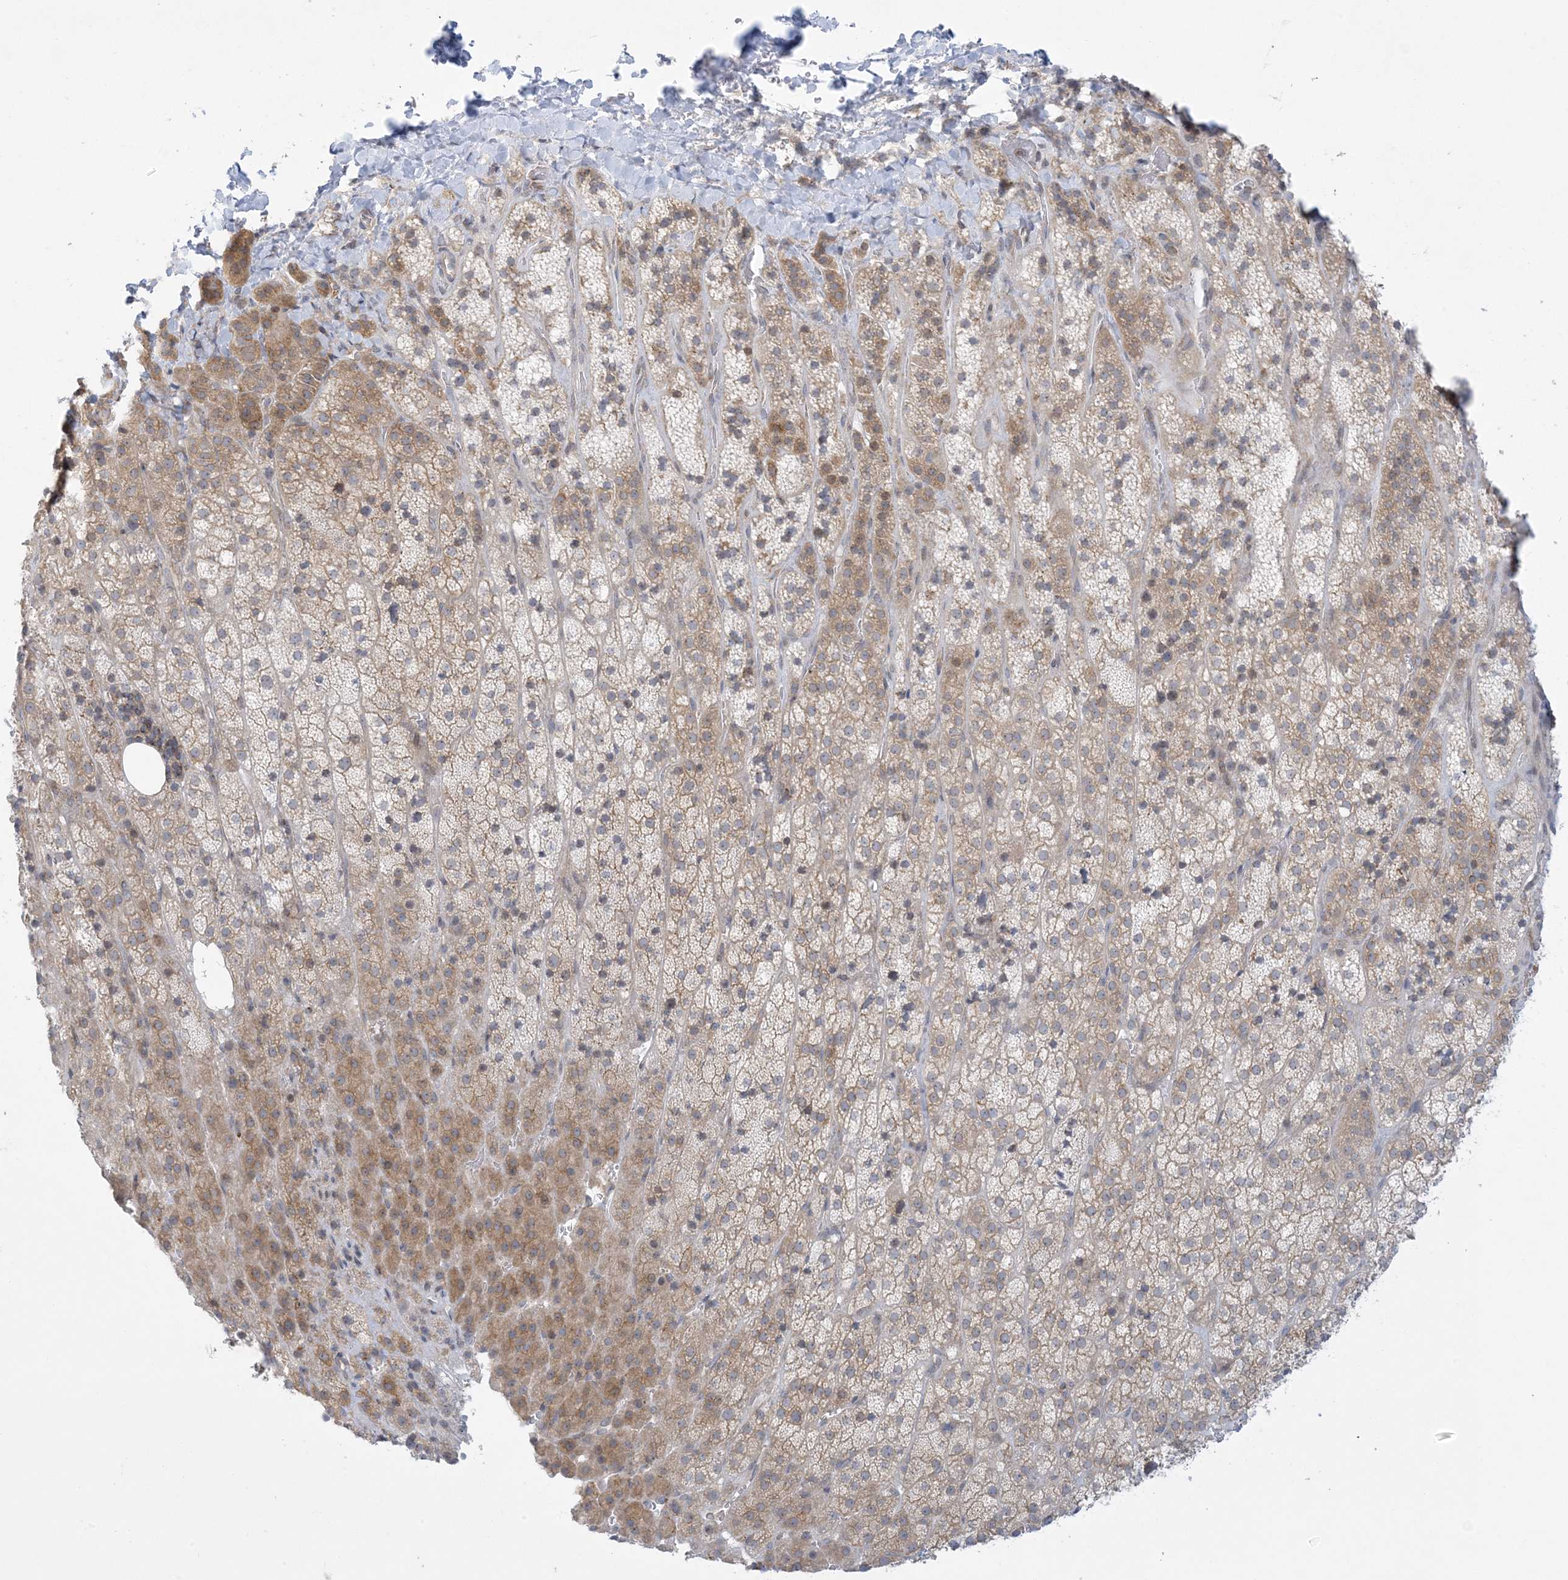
{"staining": {"intensity": "moderate", "quantity": "25%-75%", "location": "cytoplasmic/membranous"}, "tissue": "adrenal gland", "cell_type": "Glandular cells", "image_type": "normal", "snomed": [{"axis": "morphology", "description": "Normal tissue, NOS"}, {"axis": "topography", "description": "Adrenal gland"}], "caption": "Adrenal gland was stained to show a protein in brown. There is medium levels of moderate cytoplasmic/membranous expression in about 25%-75% of glandular cells. (brown staining indicates protein expression, while blue staining denotes nuclei).", "gene": "SLAMF9", "patient": {"sex": "female", "age": 57}}